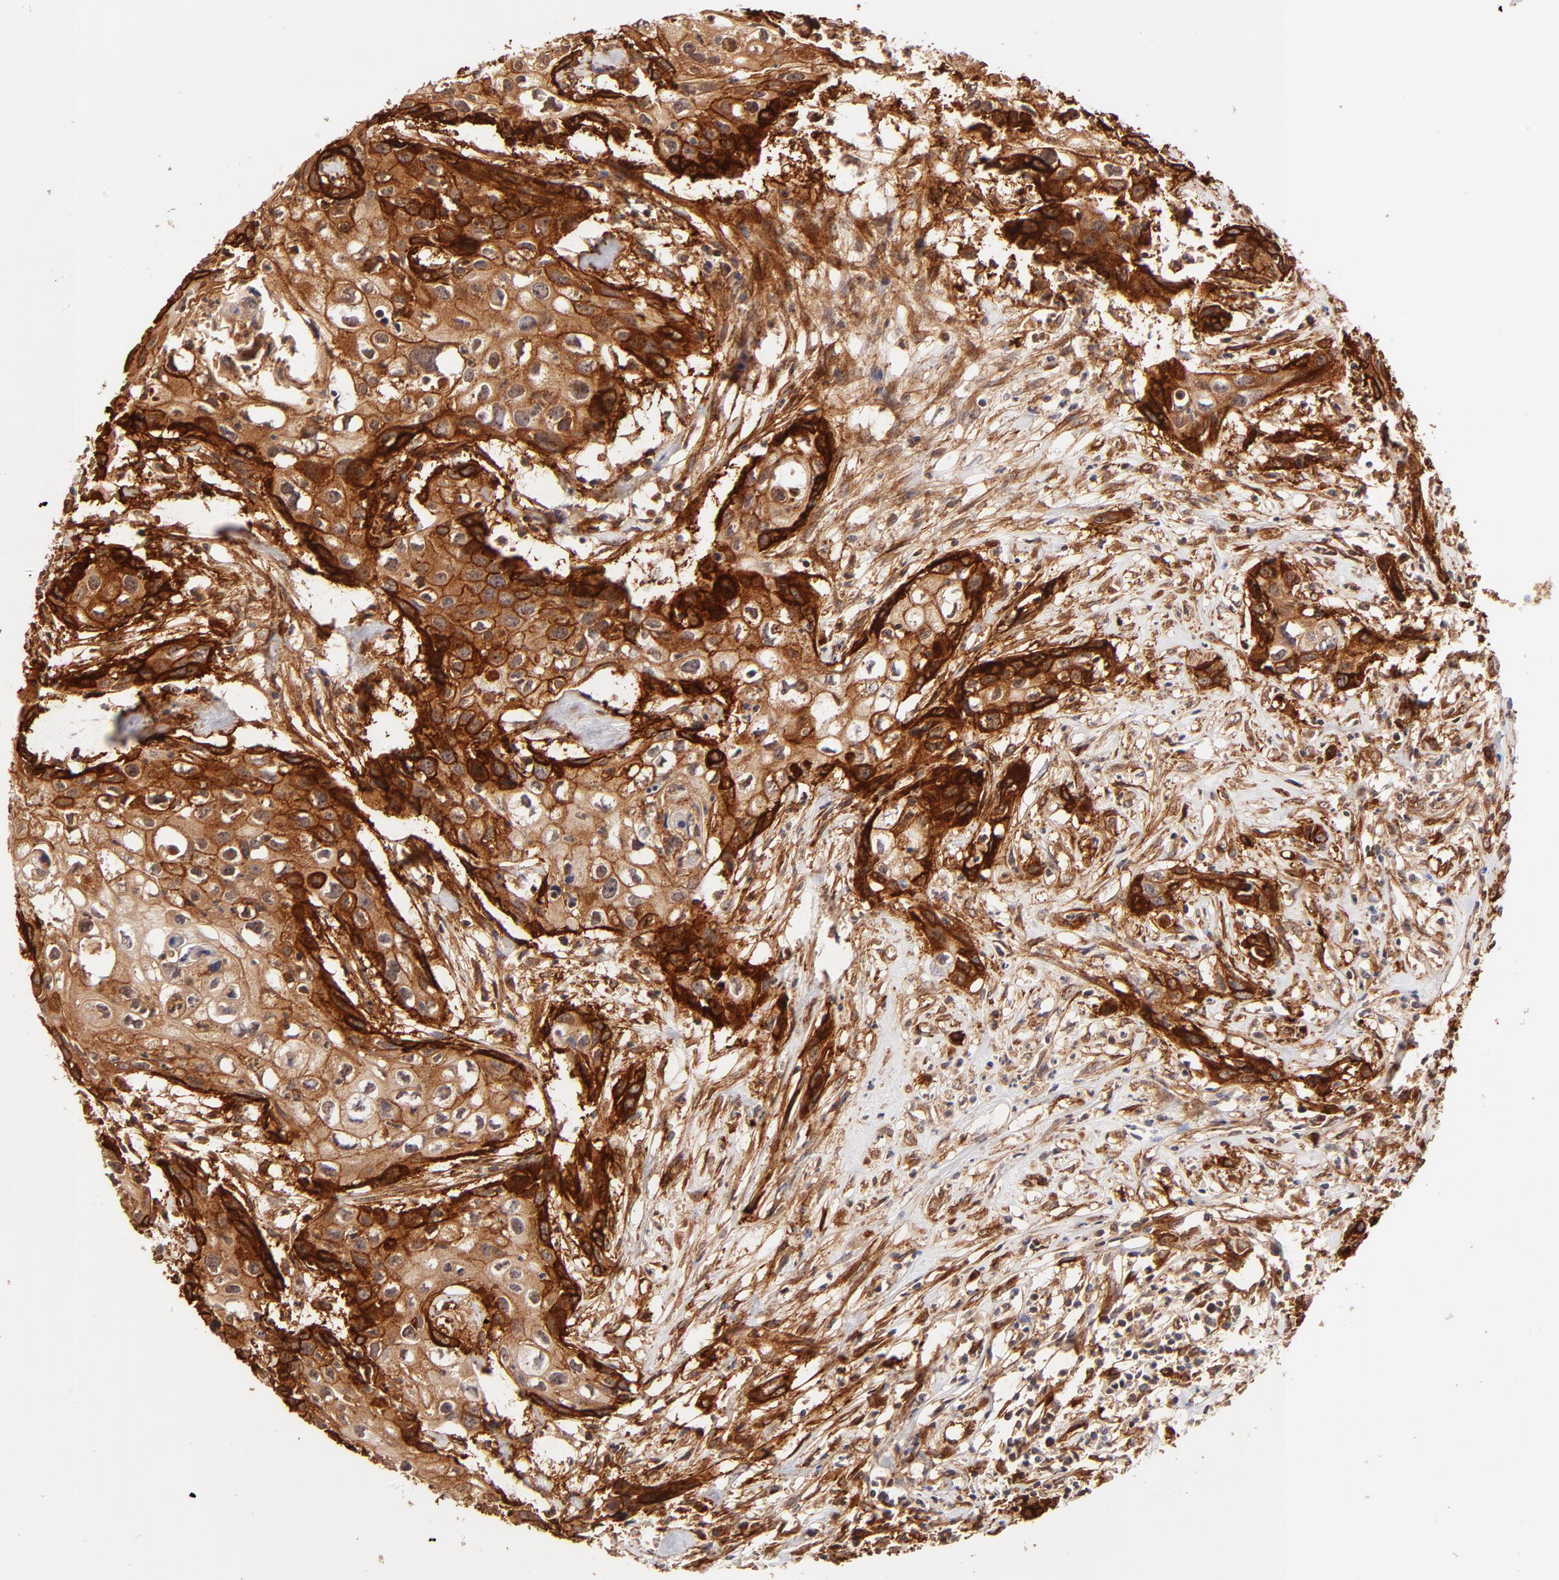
{"staining": {"intensity": "strong", "quantity": ">75%", "location": "cytoplasmic/membranous"}, "tissue": "urothelial cancer", "cell_type": "Tumor cells", "image_type": "cancer", "snomed": [{"axis": "morphology", "description": "Urothelial carcinoma, High grade"}, {"axis": "topography", "description": "Urinary bladder"}], "caption": "Protein staining demonstrates strong cytoplasmic/membranous expression in approximately >75% of tumor cells in urothelial cancer.", "gene": "ITGB1", "patient": {"sex": "male", "age": 54}}